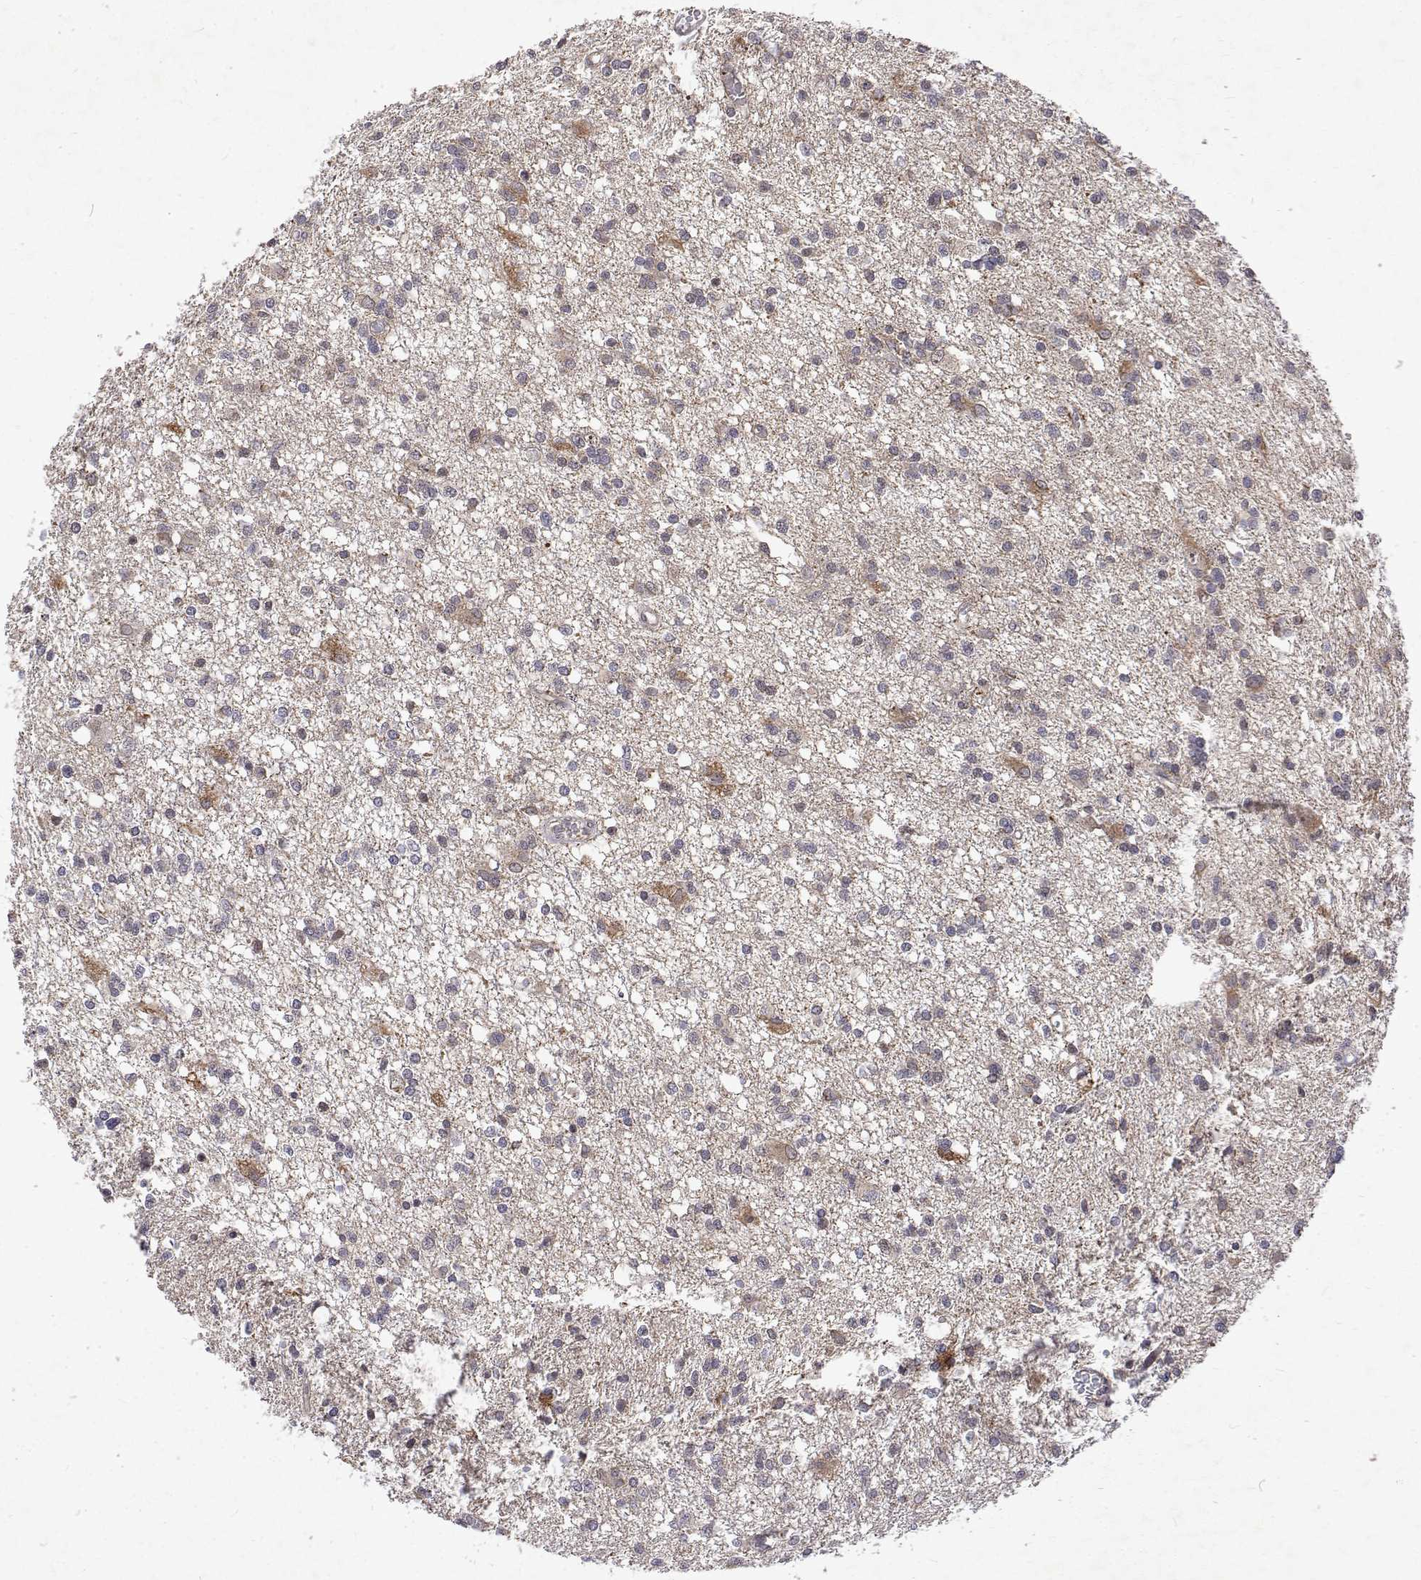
{"staining": {"intensity": "weak", "quantity": "<25%", "location": "cytoplasmic/membranous"}, "tissue": "glioma", "cell_type": "Tumor cells", "image_type": "cancer", "snomed": [{"axis": "morphology", "description": "Glioma, malignant, Low grade"}, {"axis": "topography", "description": "Brain"}], "caption": "Immunohistochemistry of glioma reveals no positivity in tumor cells.", "gene": "ALKBH8", "patient": {"sex": "male", "age": 64}}